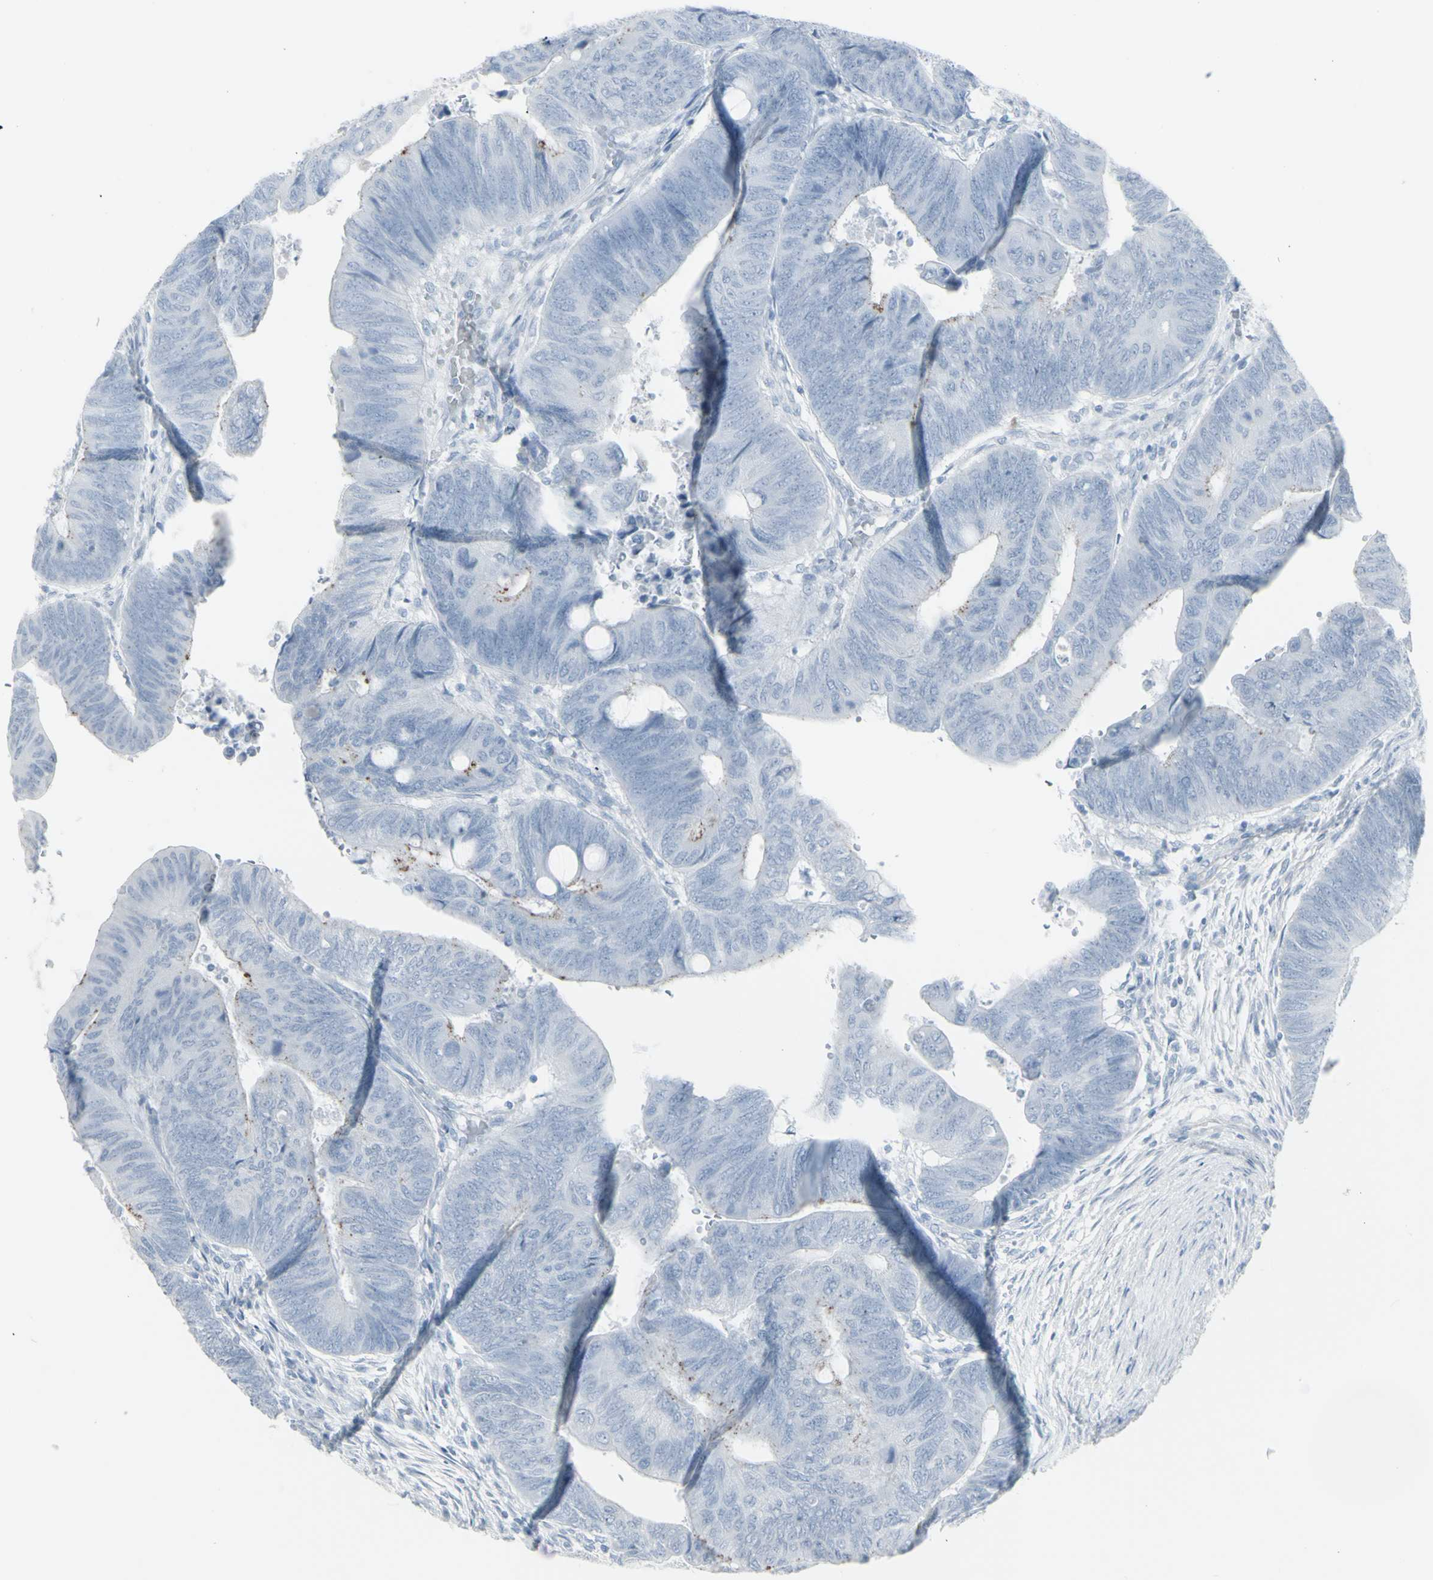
{"staining": {"intensity": "negative", "quantity": "none", "location": "none"}, "tissue": "colorectal cancer", "cell_type": "Tumor cells", "image_type": "cancer", "snomed": [{"axis": "morphology", "description": "Normal tissue, NOS"}, {"axis": "morphology", "description": "Adenocarcinoma, NOS"}, {"axis": "topography", "description": "Rectum"}, {"axis": "topography", "description": "Peripheral nerve tissue"}], "caption": "Image shows no significant protein expression in tumor cells of colorectal cancer. Nuclei are stained in blue.", "gene": "YBX2", "patient": {"sex": "male", "age": 92}}